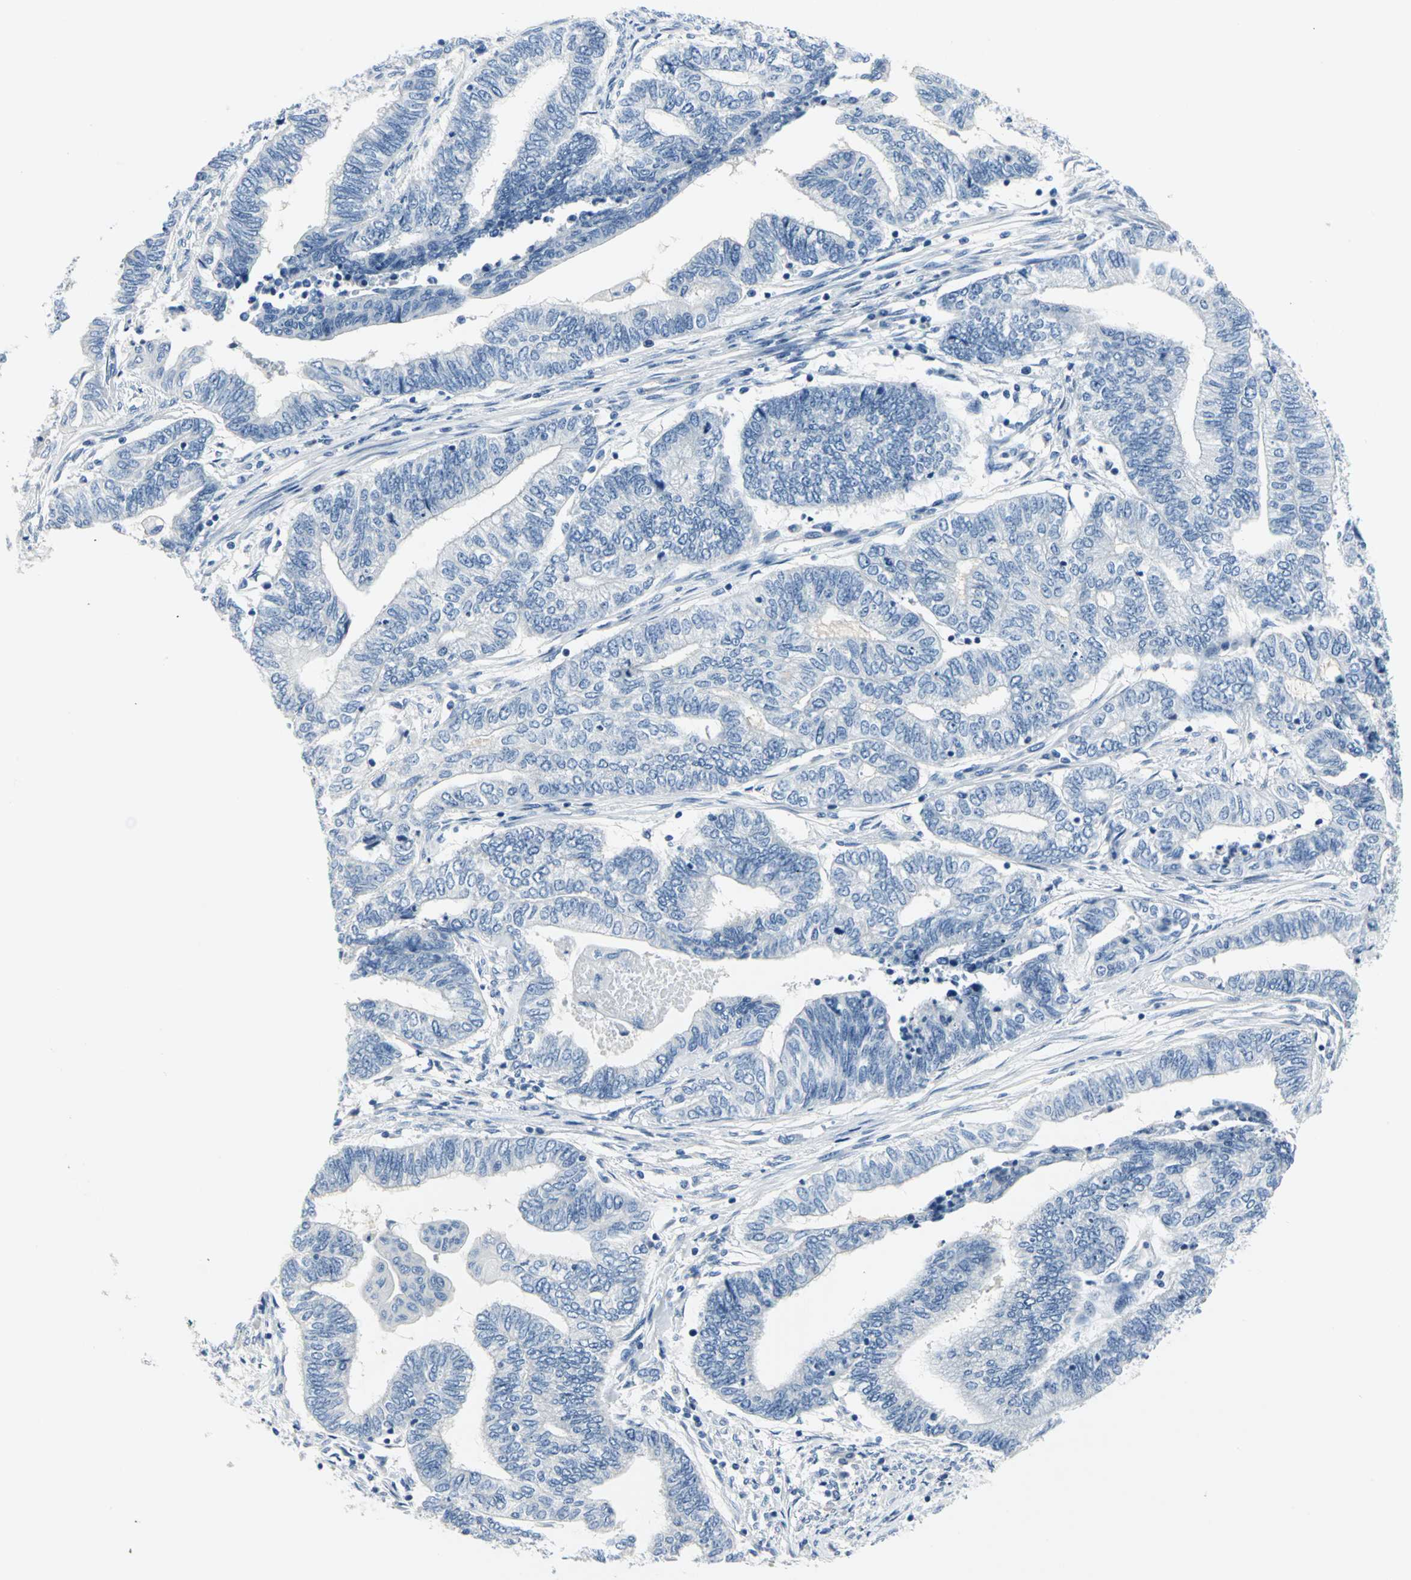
{"staining": {"intensity": "negative", "quantity": "none", "location": "none"}, "tissue": "endometrial cancer", "cell_type": "Tumor cells", "image_type": "cancer", "snomed": [{"axis": "morphology", "description": "Adenocarcinoma, NOS"}, {"axis": "topography", "description": "Uterus"}, {"axis": "topography", "description": "Endometrium"}], "caption": "The histopathology image exhibits no staining of tumor cells in endometrial adenocarcinoma.", "gene": "RIPOR1", "patient": {"sex": "female", "age": 70}}